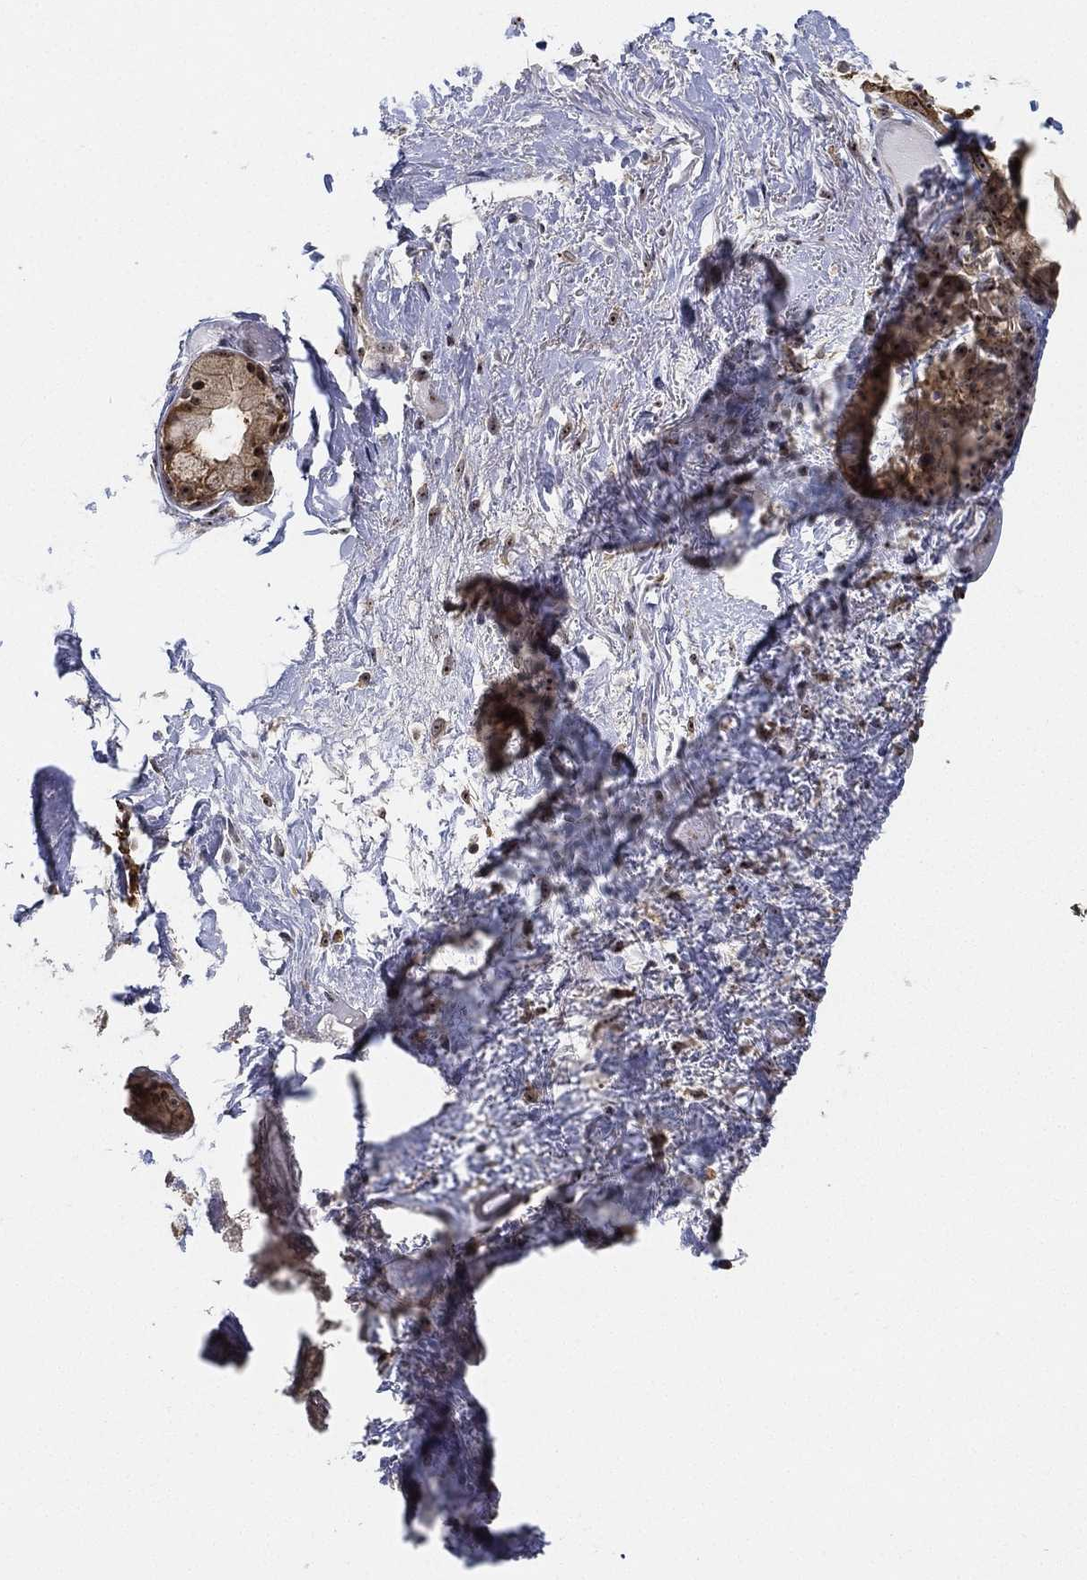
{"staining": {"intensity": "negative", "quantity": "none", "location": "none"}, "tissue": "soft tissue", "cell_type": "Fibroblasts", "image_type": "normal", "snomed": [{"axis": "morphology", "description": "Normal tissue, NOS"}, {"axis": "topography", "description": "Cartilage tissue"}], "caption": "This is an immunohistochemistry (IHC) image of unremarkable human soft tissue. There is no staining in fibroblasts.", "gene": "PPP1R16B", "patient": {"sex": "male", "age": 62}}